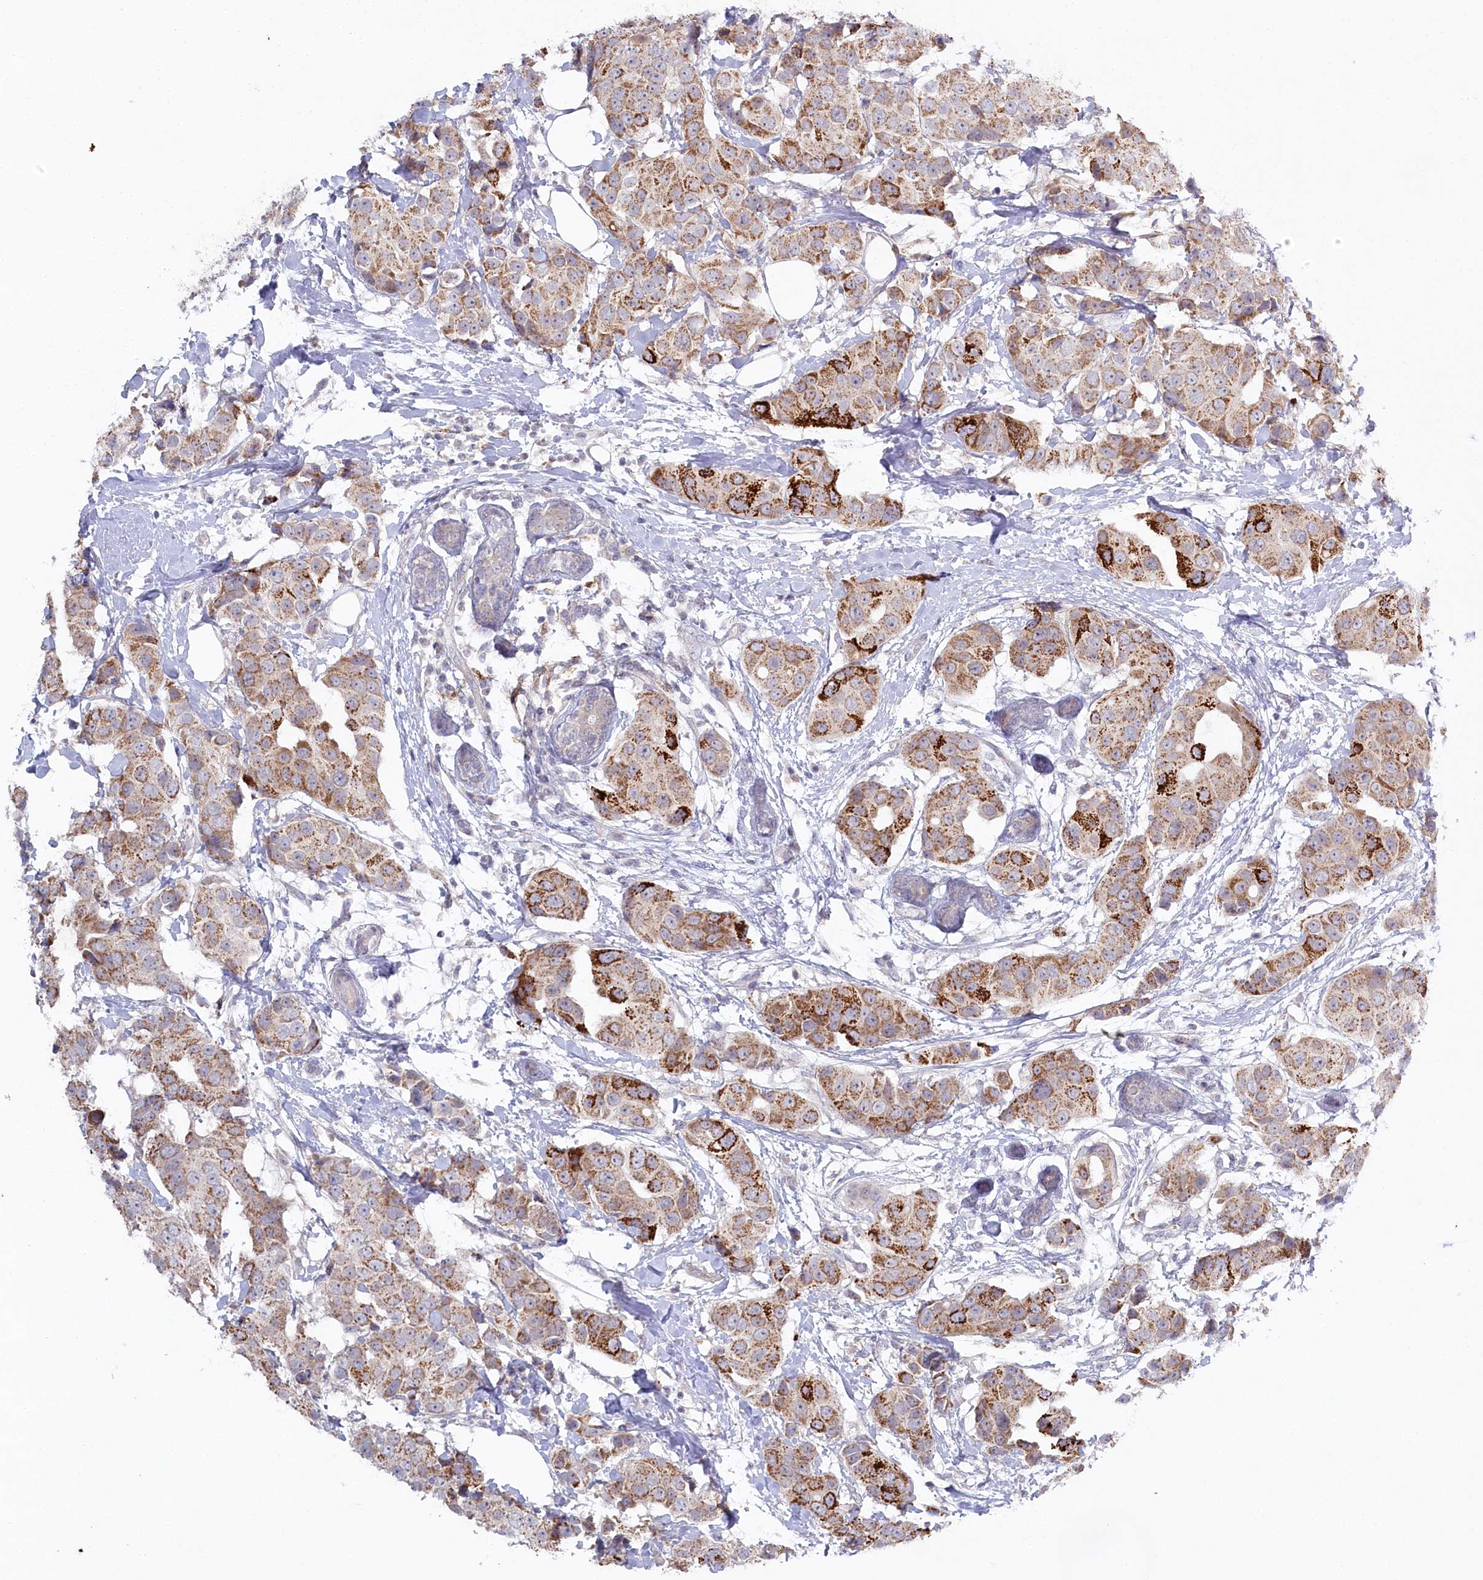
{"staining": {"intensity": "strong", "quantity": "25%-75%", "location": "cytoplasmic/membranous"}, "tissue": "breast cancer", "cell_type": "Tumor cells", "image_type": "cancer", "snomed": [{"axis": "morphology", "description": "Normal tissue, NOS"}, {"axis": "morphology", "description": "Duct carcinoma"}, {"axis": "topography", "description": "Breast"}], "caption": "Protein analysis of breast cancer tissue reveals strong cytoplasmic/membranous staining in approximately 25%-75% of tumor cells.", "gene": "AAMDC", "patient": {"sex": "female", "age": 39}}